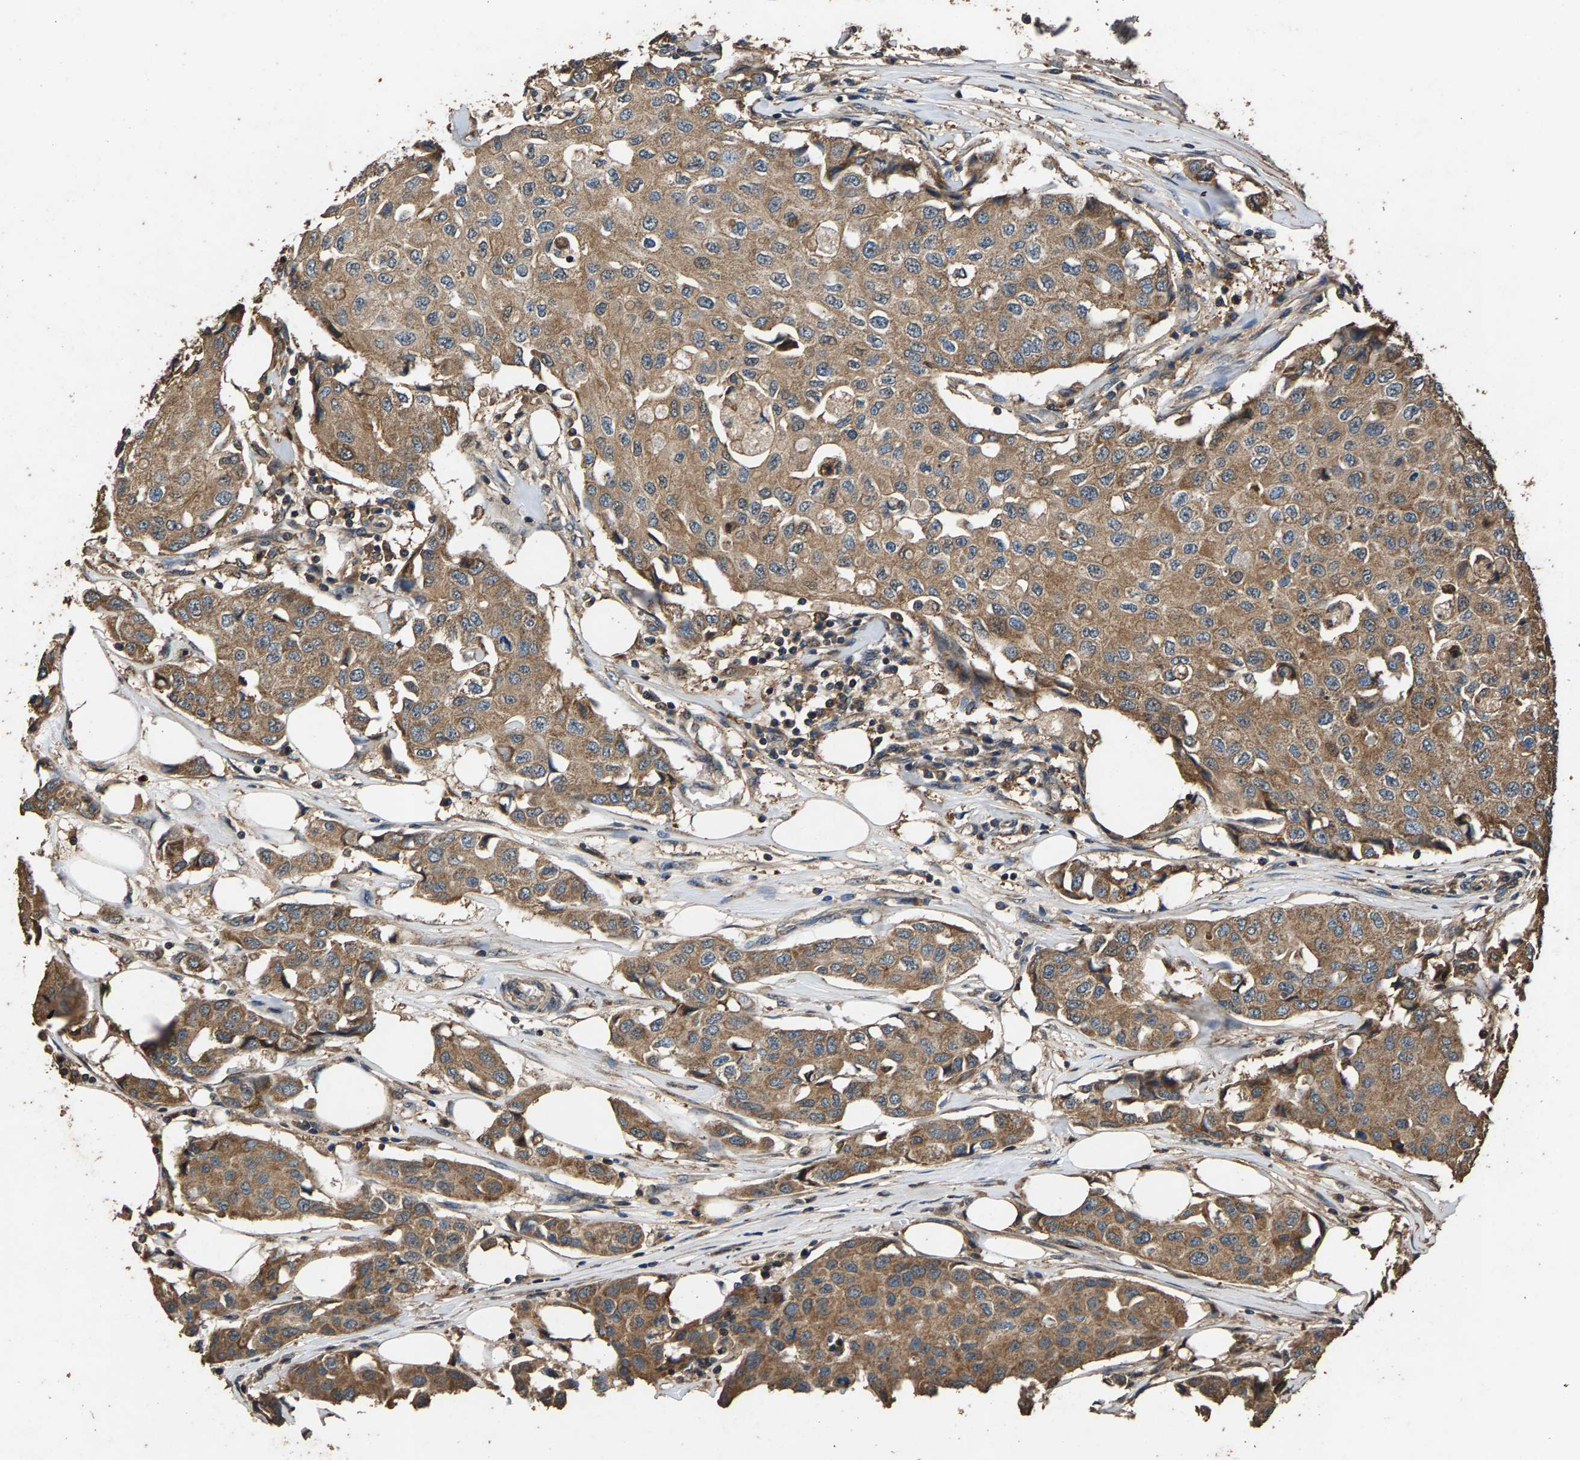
{"staining": {"intensity": "moderate", "quantity": ">75%", "location": "cytoplasmic/membranous"}, "tissue": "breast cancer", "cell_type": "Tumor cells", "image_type": "cancer", "snomed": [{"axis": "morphology", "description": "Duct carcinoma"}, {"axis": "topography", "description": "Breast"}], "caption": "Human infiltrating ductal carcinoma (breast) stained with a protein marker demonstrates moderate staining in tumor cells.", "gene": "MRPL27", "patient": {"sex": "female", "age": 80}}